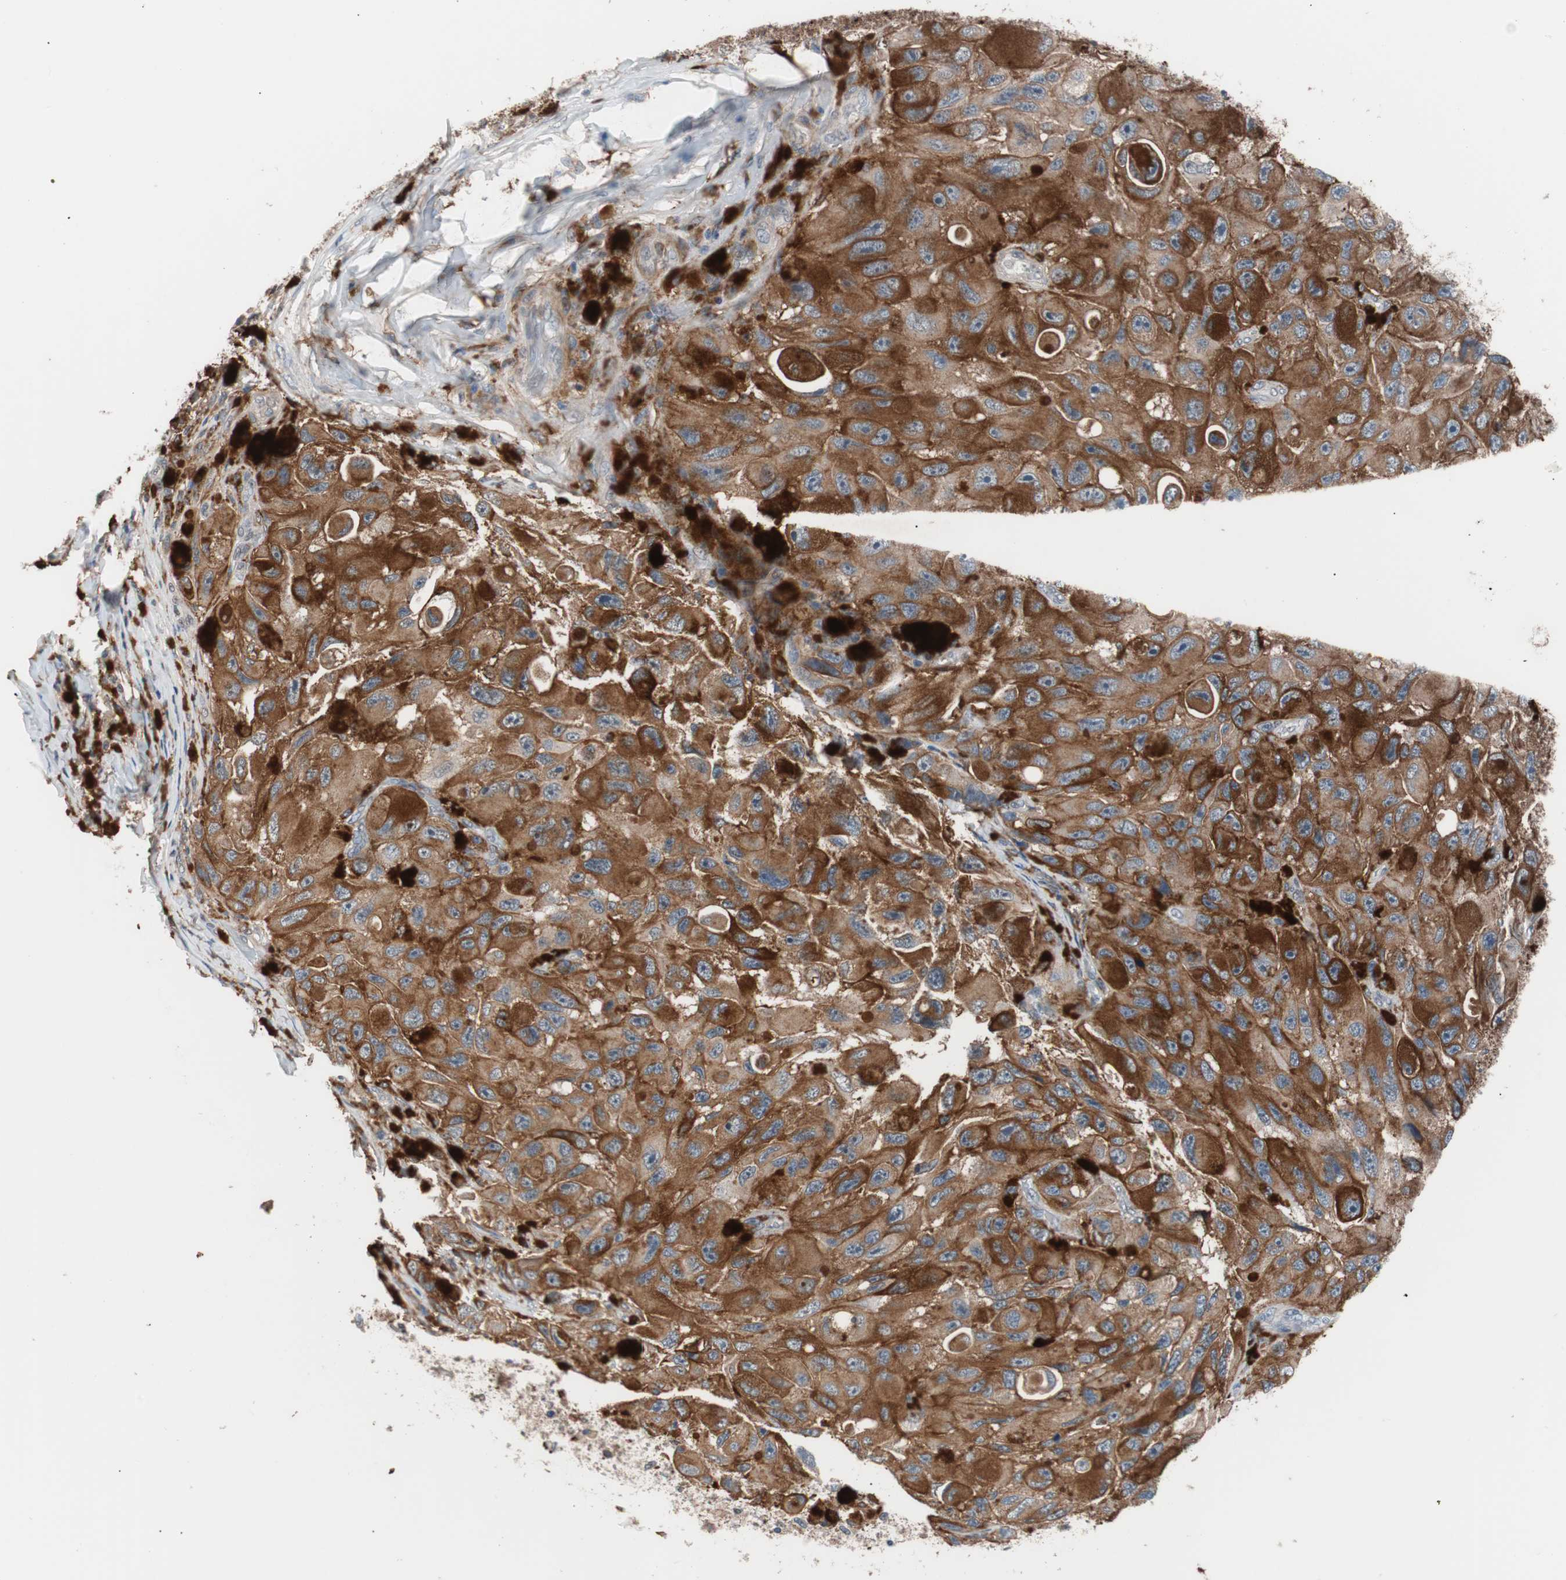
{"staining": {"intensity": "moderate", "quantity": ">75%", "location": "cytoplasmic/membranous"}, "tissue": "melanoma", "cell_type": "Tumor cells", "image_type": "cancer", "snomed": [{"axis": "morphology", "description": "Malignant melanoma, NOS"}, {"axis": "topography", "description": "Skin"}], "caption": "Brown immunohistochemical staining in human melanoma exhibits moderate cytoplasmic/membranous staining in approximately >75% of tumor cells. (IHC, brightfield microscopy, high magnification).", "gene": "LITAF", "patient": {"sex": "female", "age": 73}}